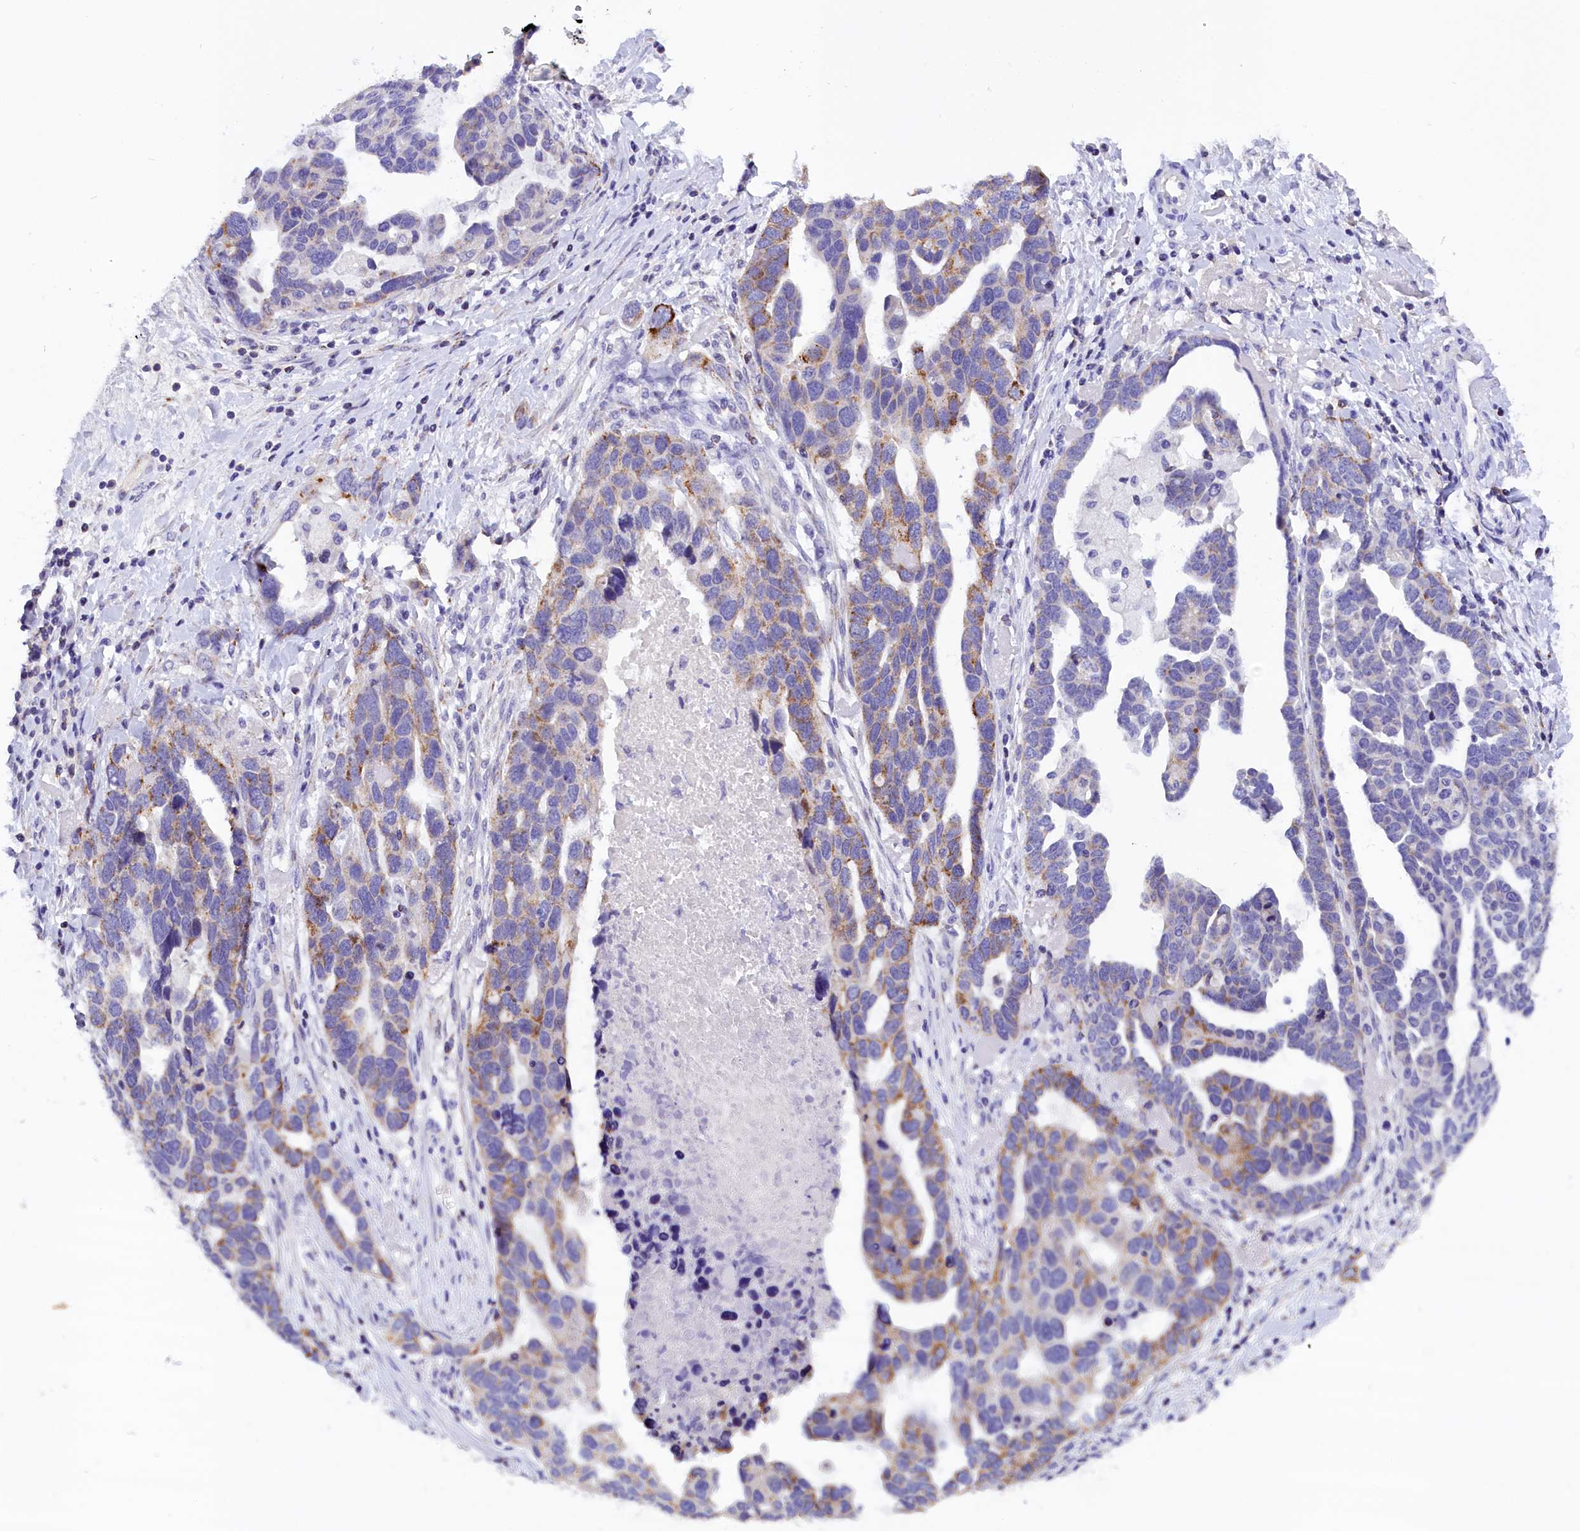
{"staining": {"intensity": "moderate", "quantity": "25%-75%", "location": "cytoplasmic/membranous"}, "tissue": "ovarian cancer", "cell_type": "Tumor cells", "image_type": "cancer", "snomed": [{"axis": "morphology", "description": "Cystadenocarcinoma, serous, NOS"}, {"axis": "topography", "description": "Ovary"}], "caption": "Tumor cells demonstrate medium levels of moderate cytoplasmic/membranous staining in about 25%-75% of cells in ovarian cancer.", "gene": "ABAT", "patient": {"sex": "female", "age": 54}}